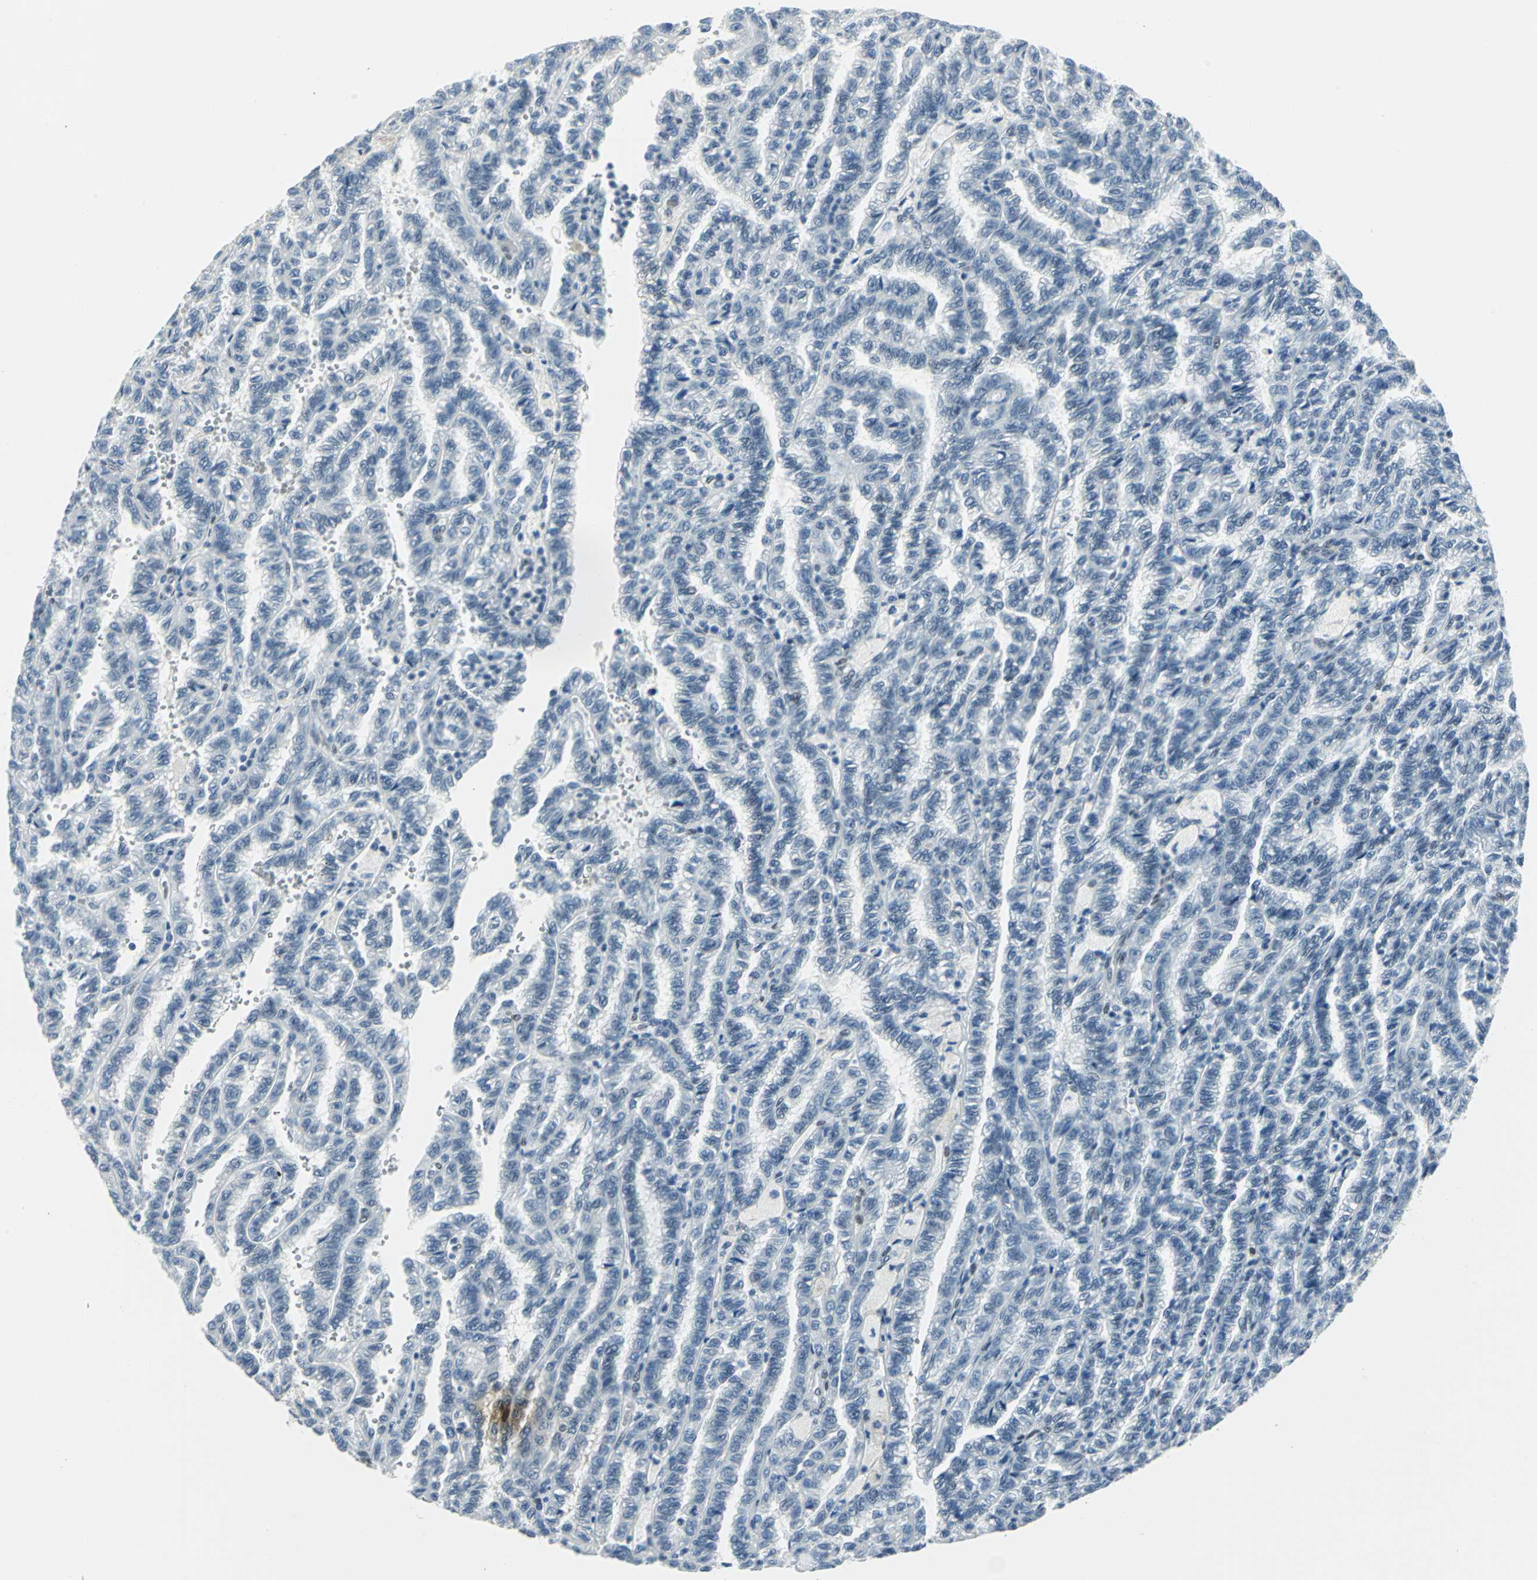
{"staining": {"intensity": "negative", "quantity": "none", "location": "none"}, "tissue": "renal cancer", "cell_type": "Tumor cells", "image_type": "cancer", "snomed": [{"axis": "morphology", "description": "Inflammation, NOS"}, {"axis": "morphology", "description": "Adenocarcinoma, NOS"}, {"axis": "topography", "description": "Kidney"}], "caption": "Tumor cells show no significant staining in renal cancer (adenocarcinoma).", "gene": "MEIS2", "patient": {"sex": "male", "age": 68}}